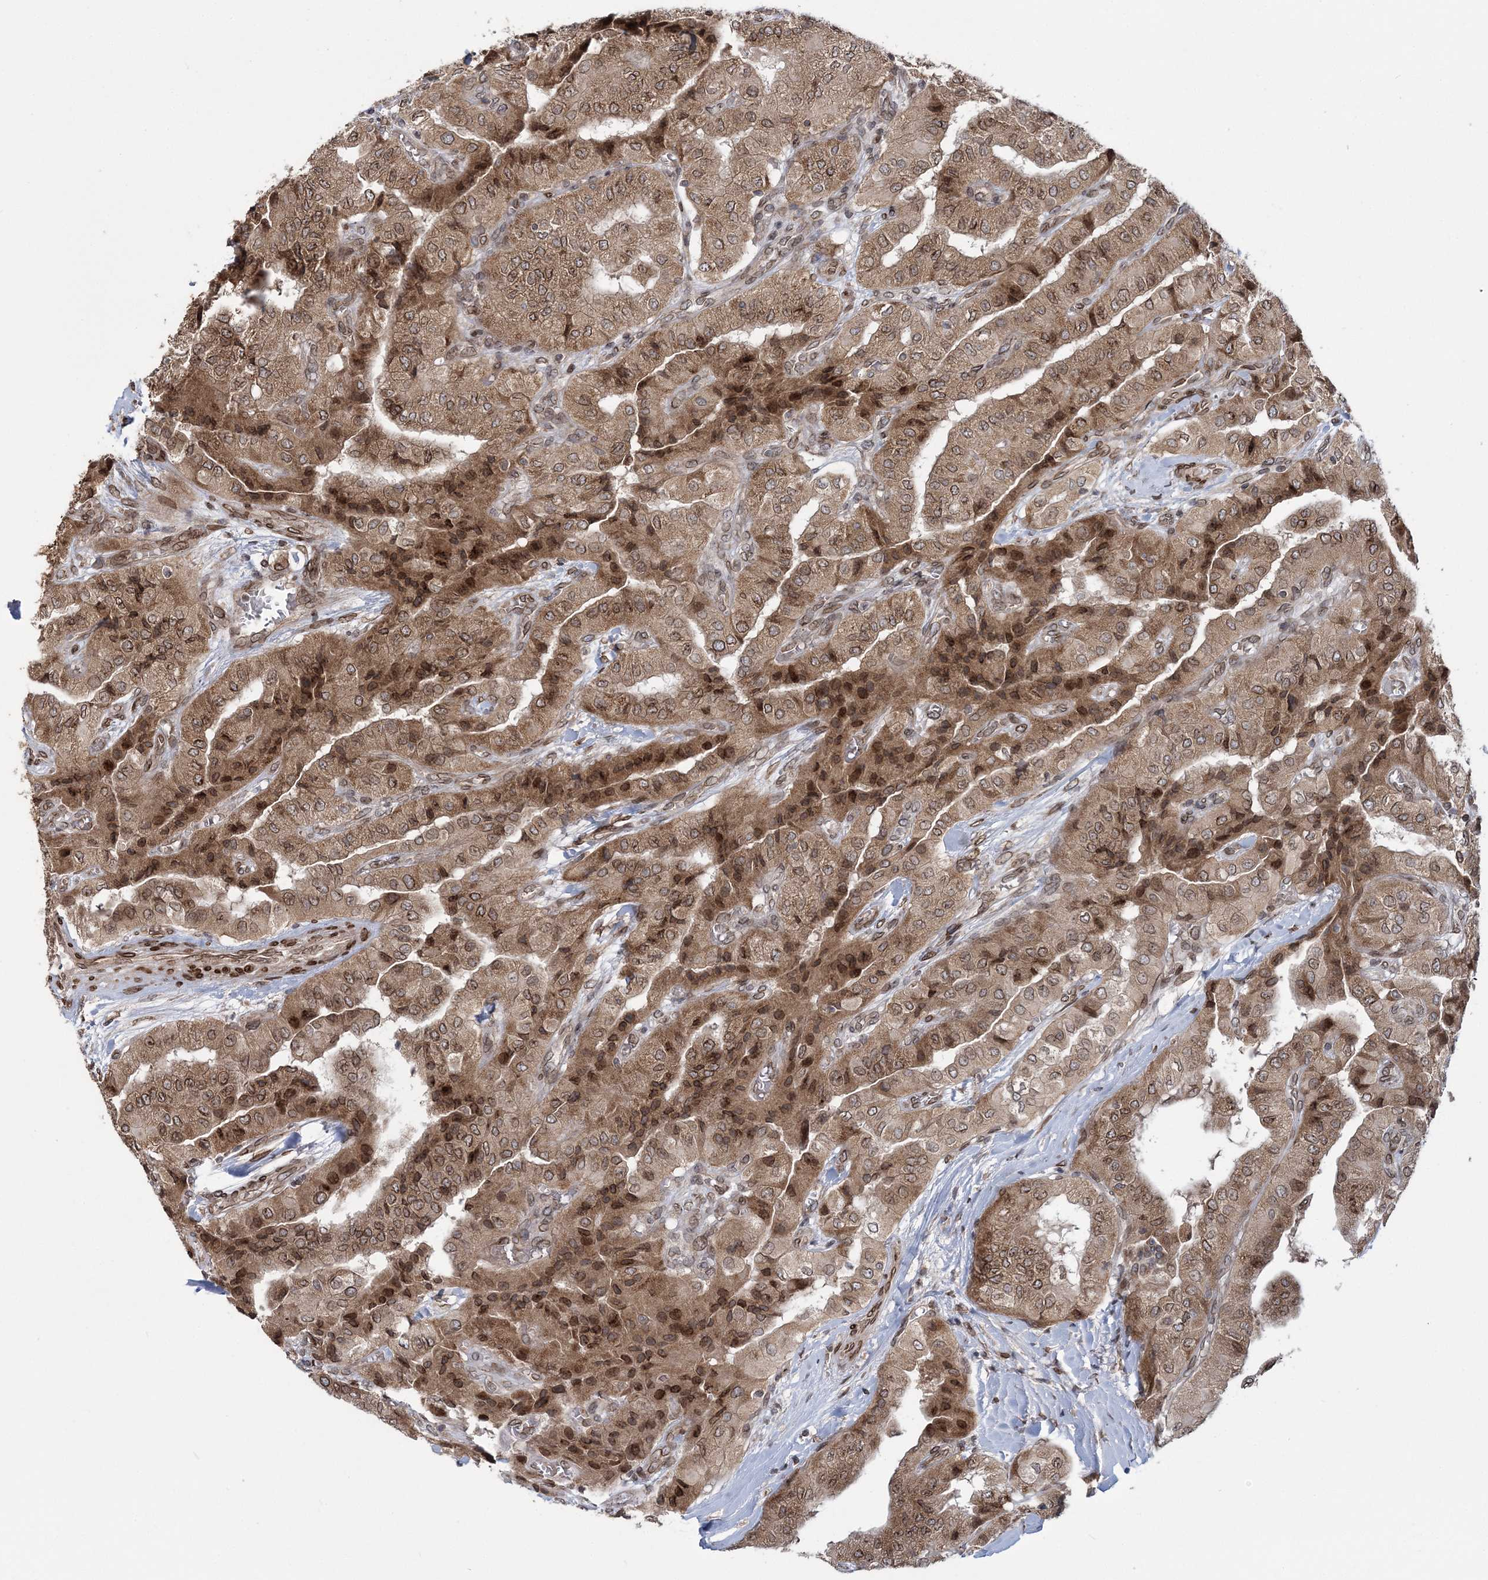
{"staining": {"intensity": "moderate", "quantity": ">75%", "location": "cytoplasmic/membranous,nuclear"}, "tissue": "thyroid cancer", "cell_type": "Tumor cells", "image_type": "cancer", "snomed": [{"axis": "morphology", "description": "Papillary adenocarcinoma, NOS"}, {"axis": "topography", "description": "Thyroid gland"}], "caption": "A brown stain highlights moderate cytoplasmic/membranous and nuclear staining of a protein in thyroid cancer (papillary adenocarcinoma) tumor cells.", "gene": "DNAJC27", "patient": {"sex": "female", "age": 59}}